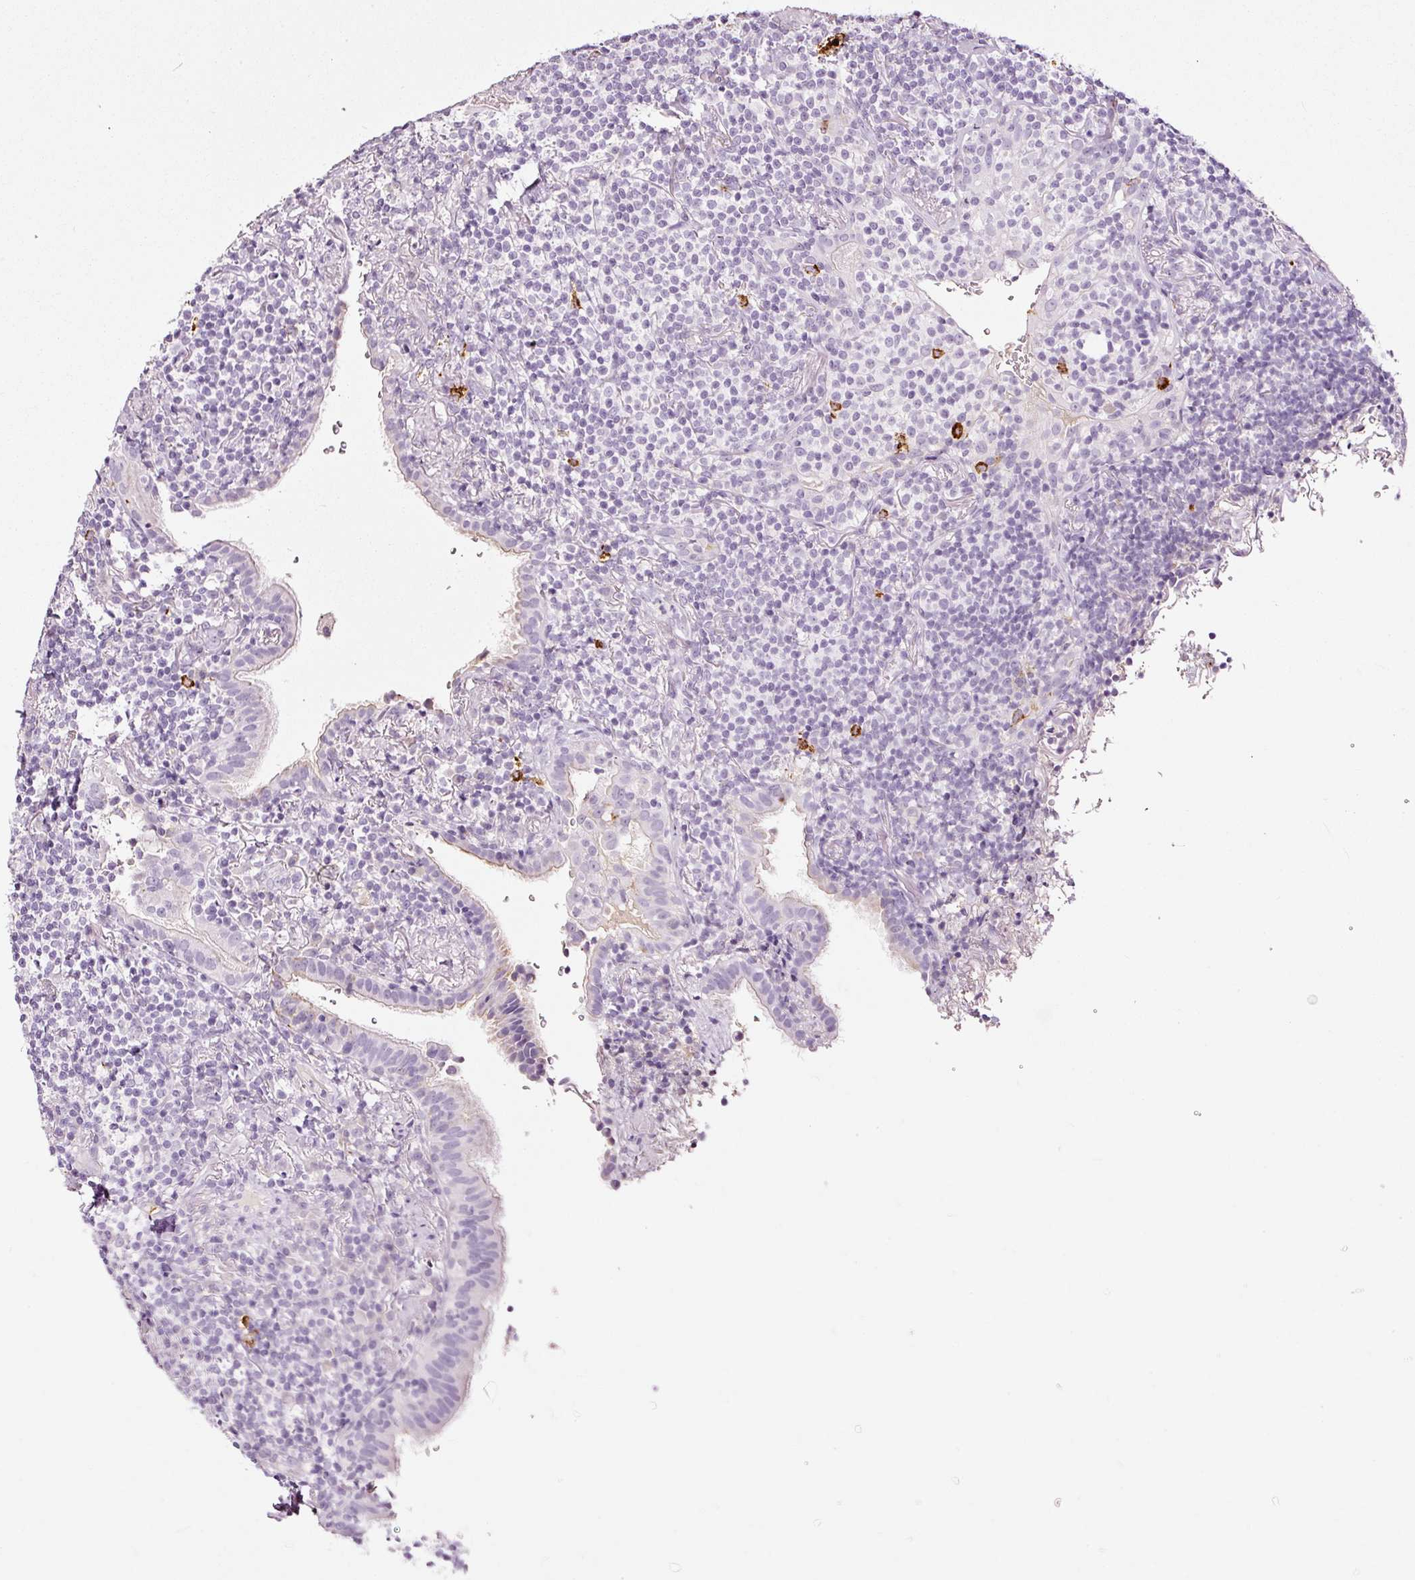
{"staining": {"intensity": "negative", "quantity": "none", "location": "none"}, "tissue": "lymphoma", "cell_type": "Tumor cells", "image_type": "cancer", "snomed": [{"axis": "morphology", "description": "Malignant lymphoma, non-Hodgkin's type, Low grade"}, {"axis": "topography", "description": "Lung"}], "caption": "Tumor cells are negative for protein expression in human malignant lymphoma, non-Hodgkin's type (low-grade). (Brightfield microscopy of DAB immunohistochemistry at high magnification).", "gene": "LAMP3", "patient": {"sex": "female", "age": 71}}